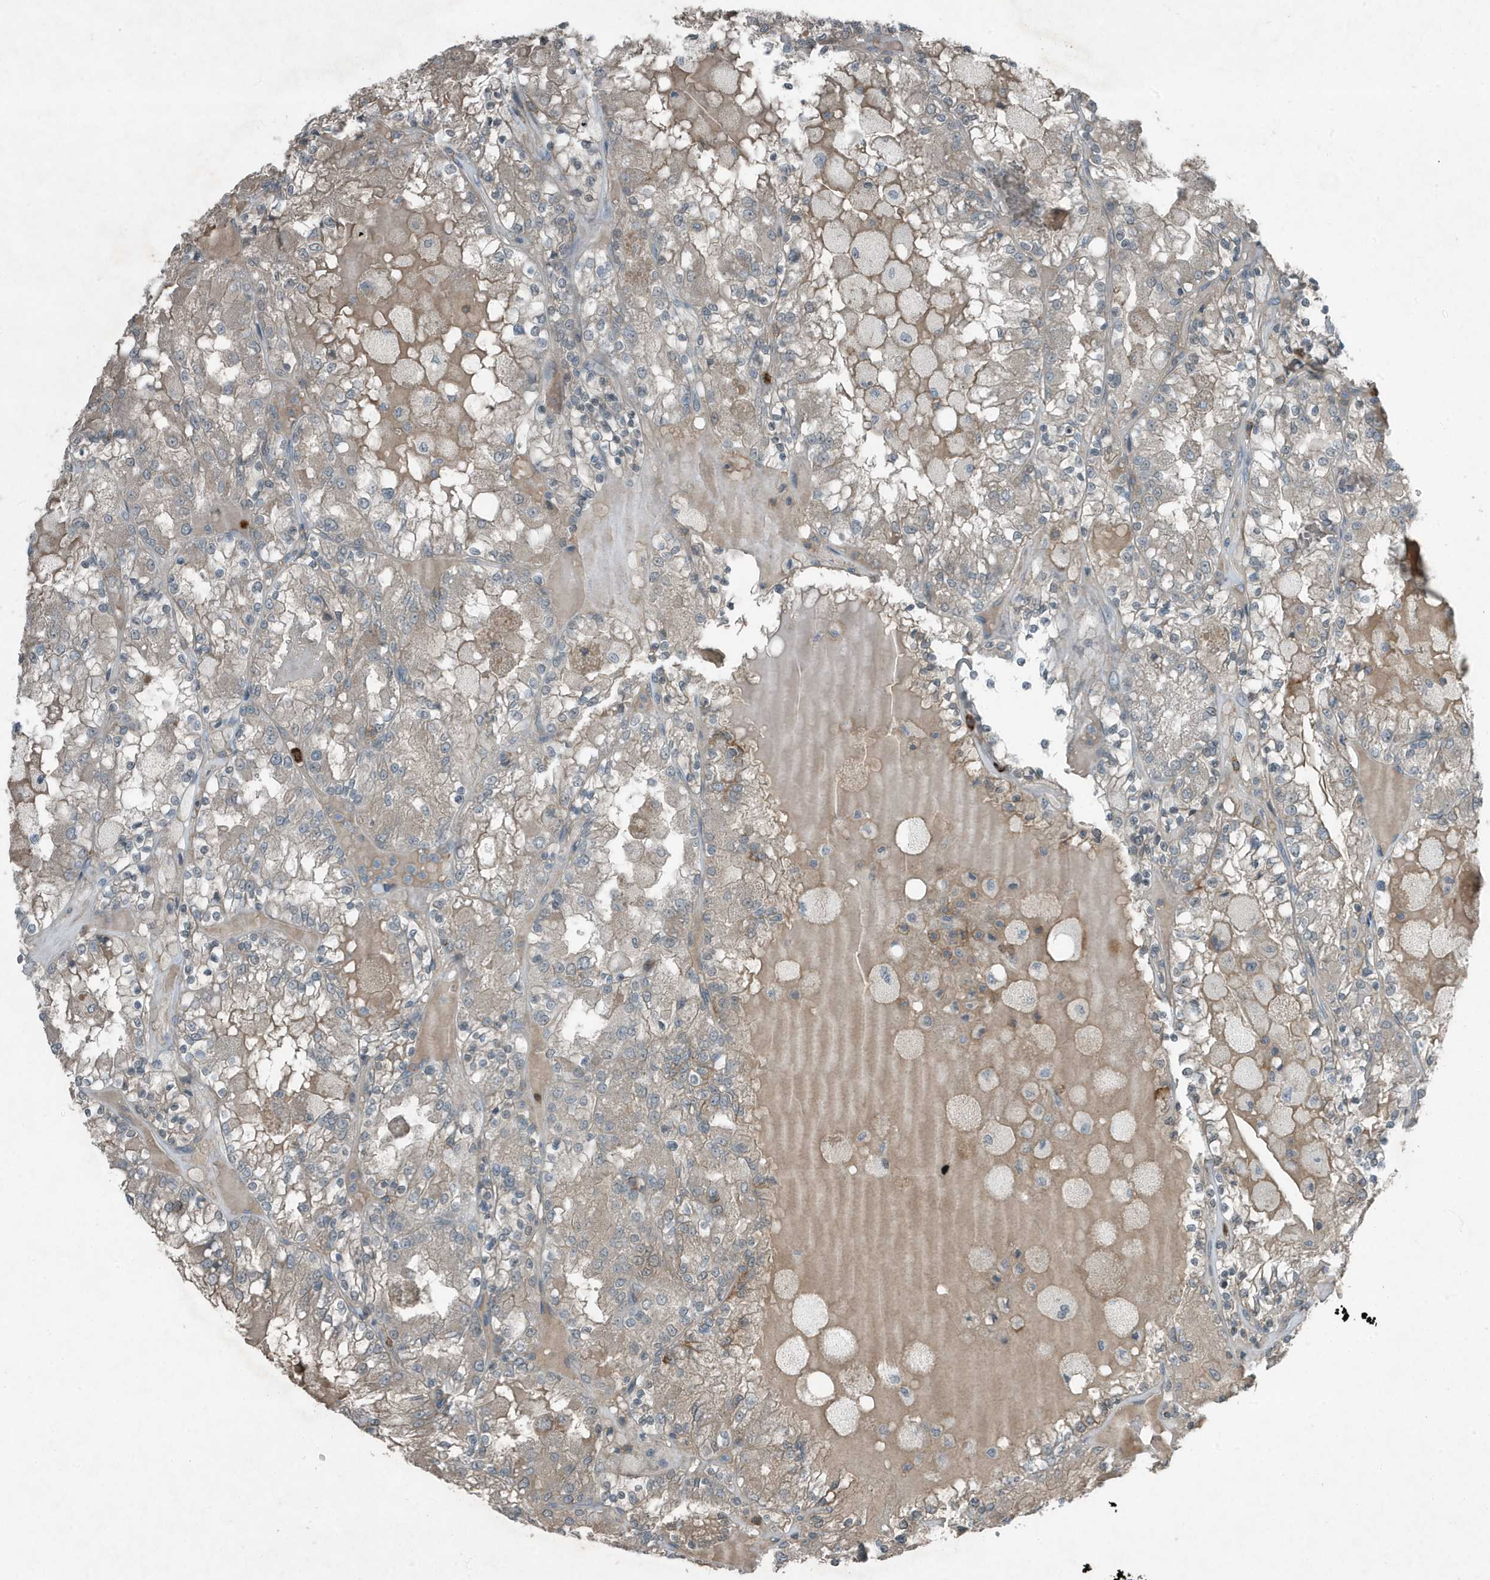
{"staining": {"intensity": "negative", "quantity": "none", "location": "none"}, "tissue": "renal cancer", "cell_type": "Tumor cells", "image_type": "cancer", "snomed": [{"axis": "morphology", "description": "Adenocarcinoma, NOS"}, {"axis": "topography", "description": "Kidney"}], "caption": "The IHC photomicrograph has no significant positivity in tumor cells of adenocarcinoma (renal) tissue.", "gene": "DAPP1", "patient": {"sex": "female", "age": 56}}